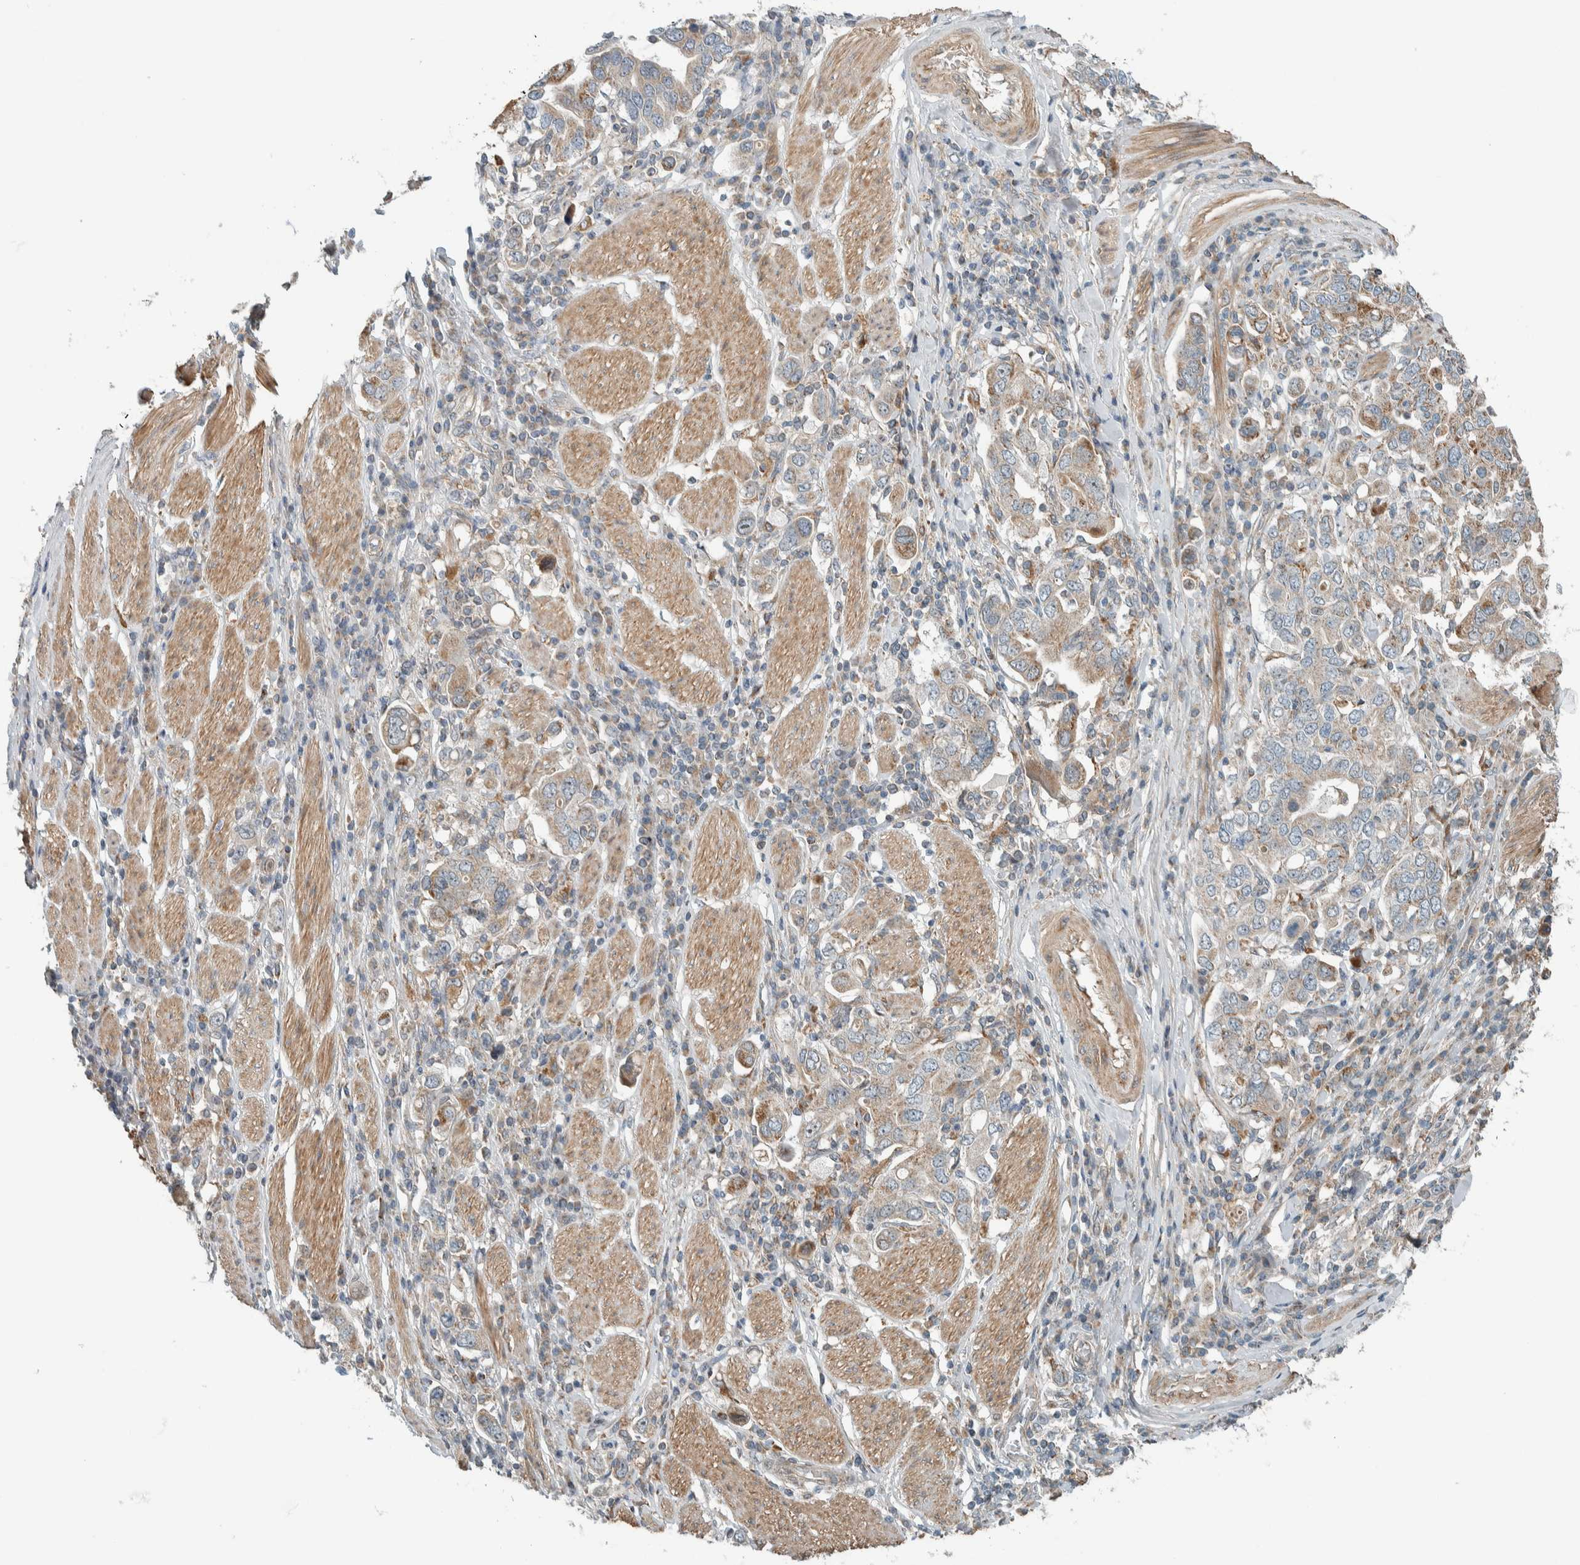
{"staining": {"intensity": "weak", "quantity": "<25%", "location": "cytoplasmic/membranous"}, "tissue": "stomach cancer", "cell_type": "Tumor cells", "image_type": "cancer", "snomed": [{"axis": "morphology", "description": "Adenocarcinoma, NOS"}, {"axis": "topography", "description": "Stomach, upper"}], "caption": "Tumor cells show no significant protein staining in stomach cancer (adenocarcinoma). (Stains: DAB (3,3'-diaminobenzidine) immunohistochemistry (IHC) with hematoxylin counter stain, Microscopy: brightfield microscopy at high magnification).", "gene": "SLFN12L", "patient": {"sex": "male", "age": 62}}